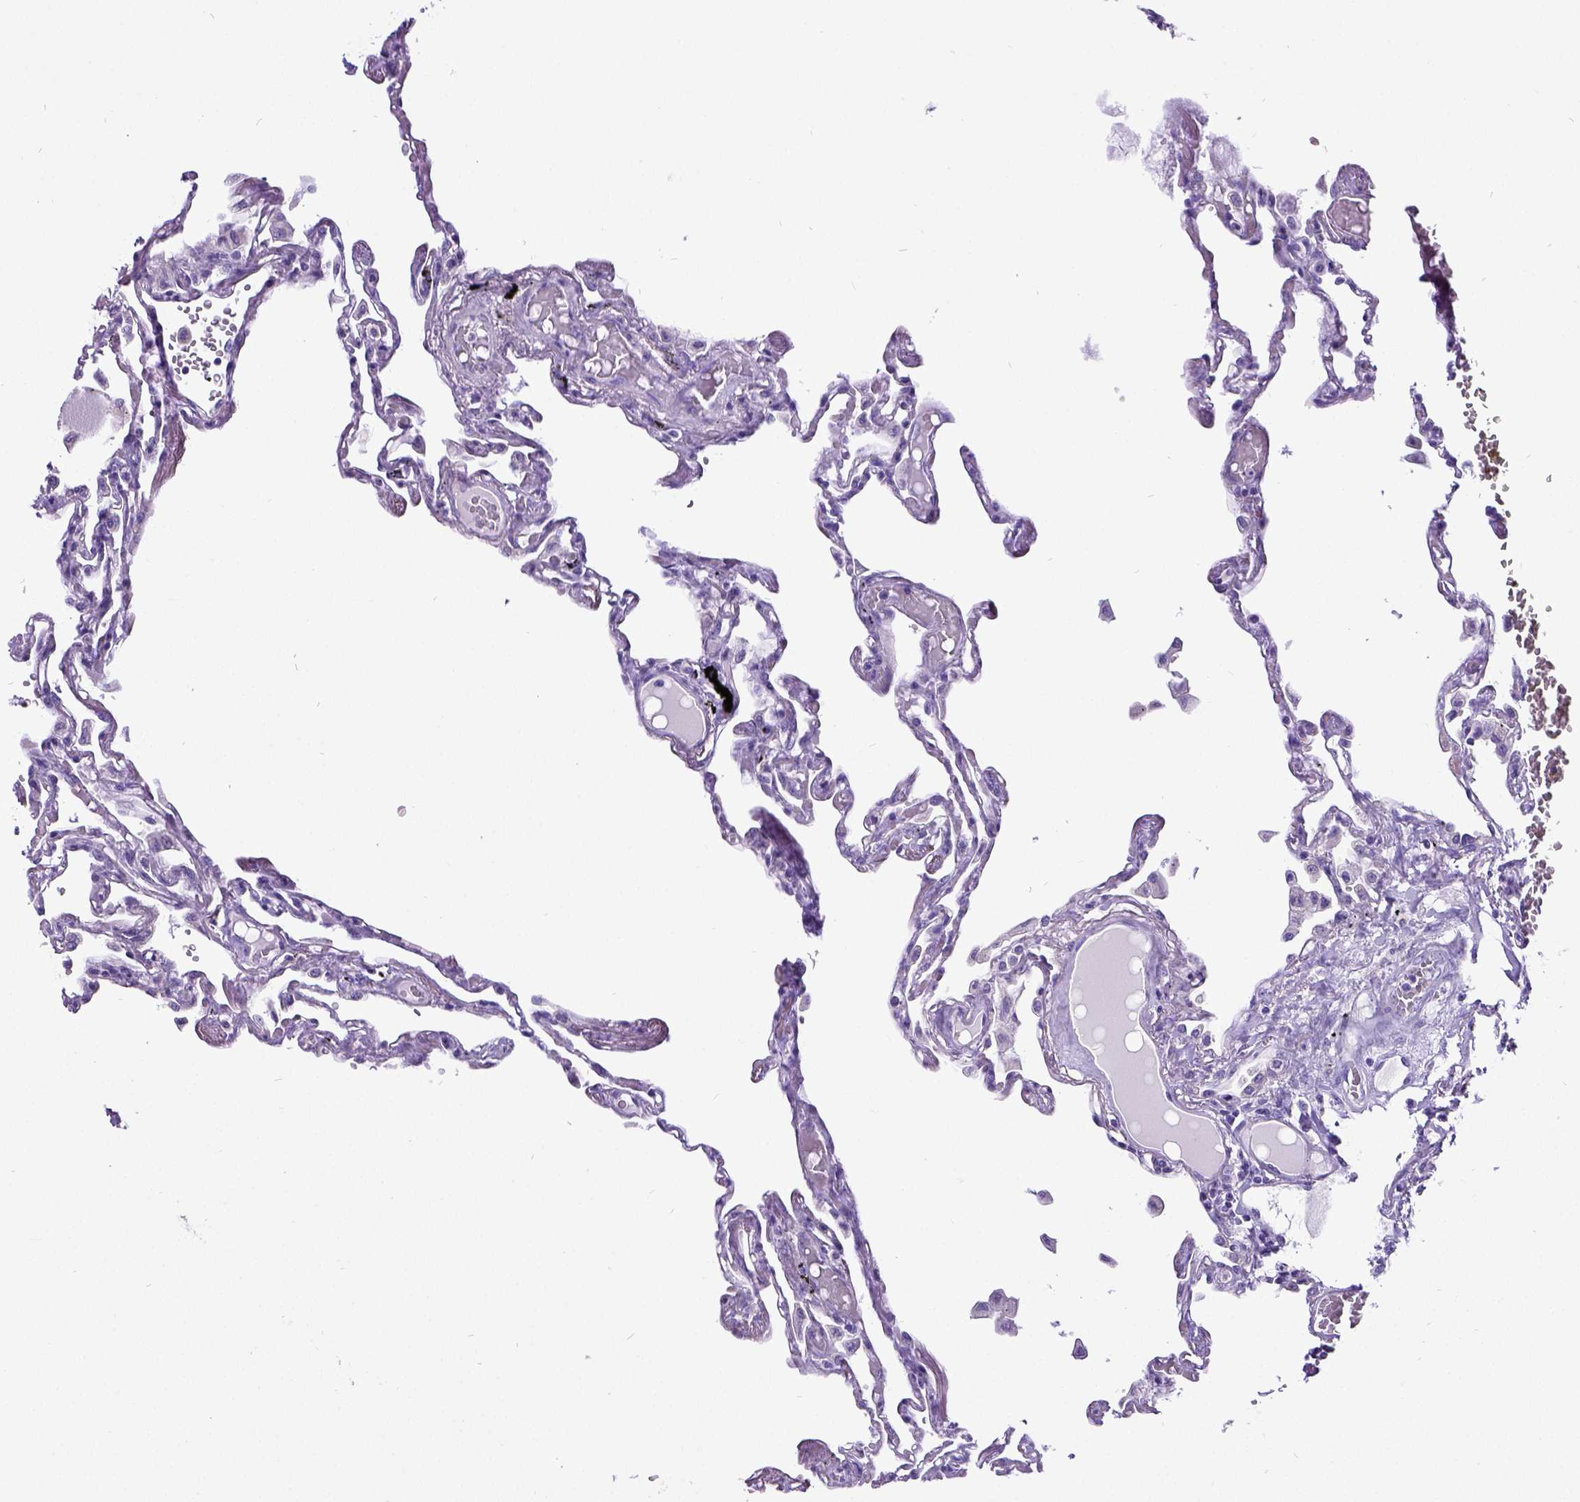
{"staining": {"intensity": "negative", "quantity": "none", "location": "none"}, "tissue": "lung", "cell_type": "Alveolar cells", "image_type": "normal", "snomed": [{"axis": "morphology", "description": "Normal tissue, NOS"}, {"axis": "morphology", "description": "Adenocarcinoma, NOS"}, {"axis": "topography", "description": "Cartilage tissue"}, {"axis": "topography", "description": "Lung"}], "caption": "Immunohistochemistry of benign lung reveals no staining in alveolar cells. (DAB immunohistochemistry (IHC) with hematoxylin counter stain).", "gene": "SATB2", "patient": {"sex": "female", "age": 67}}